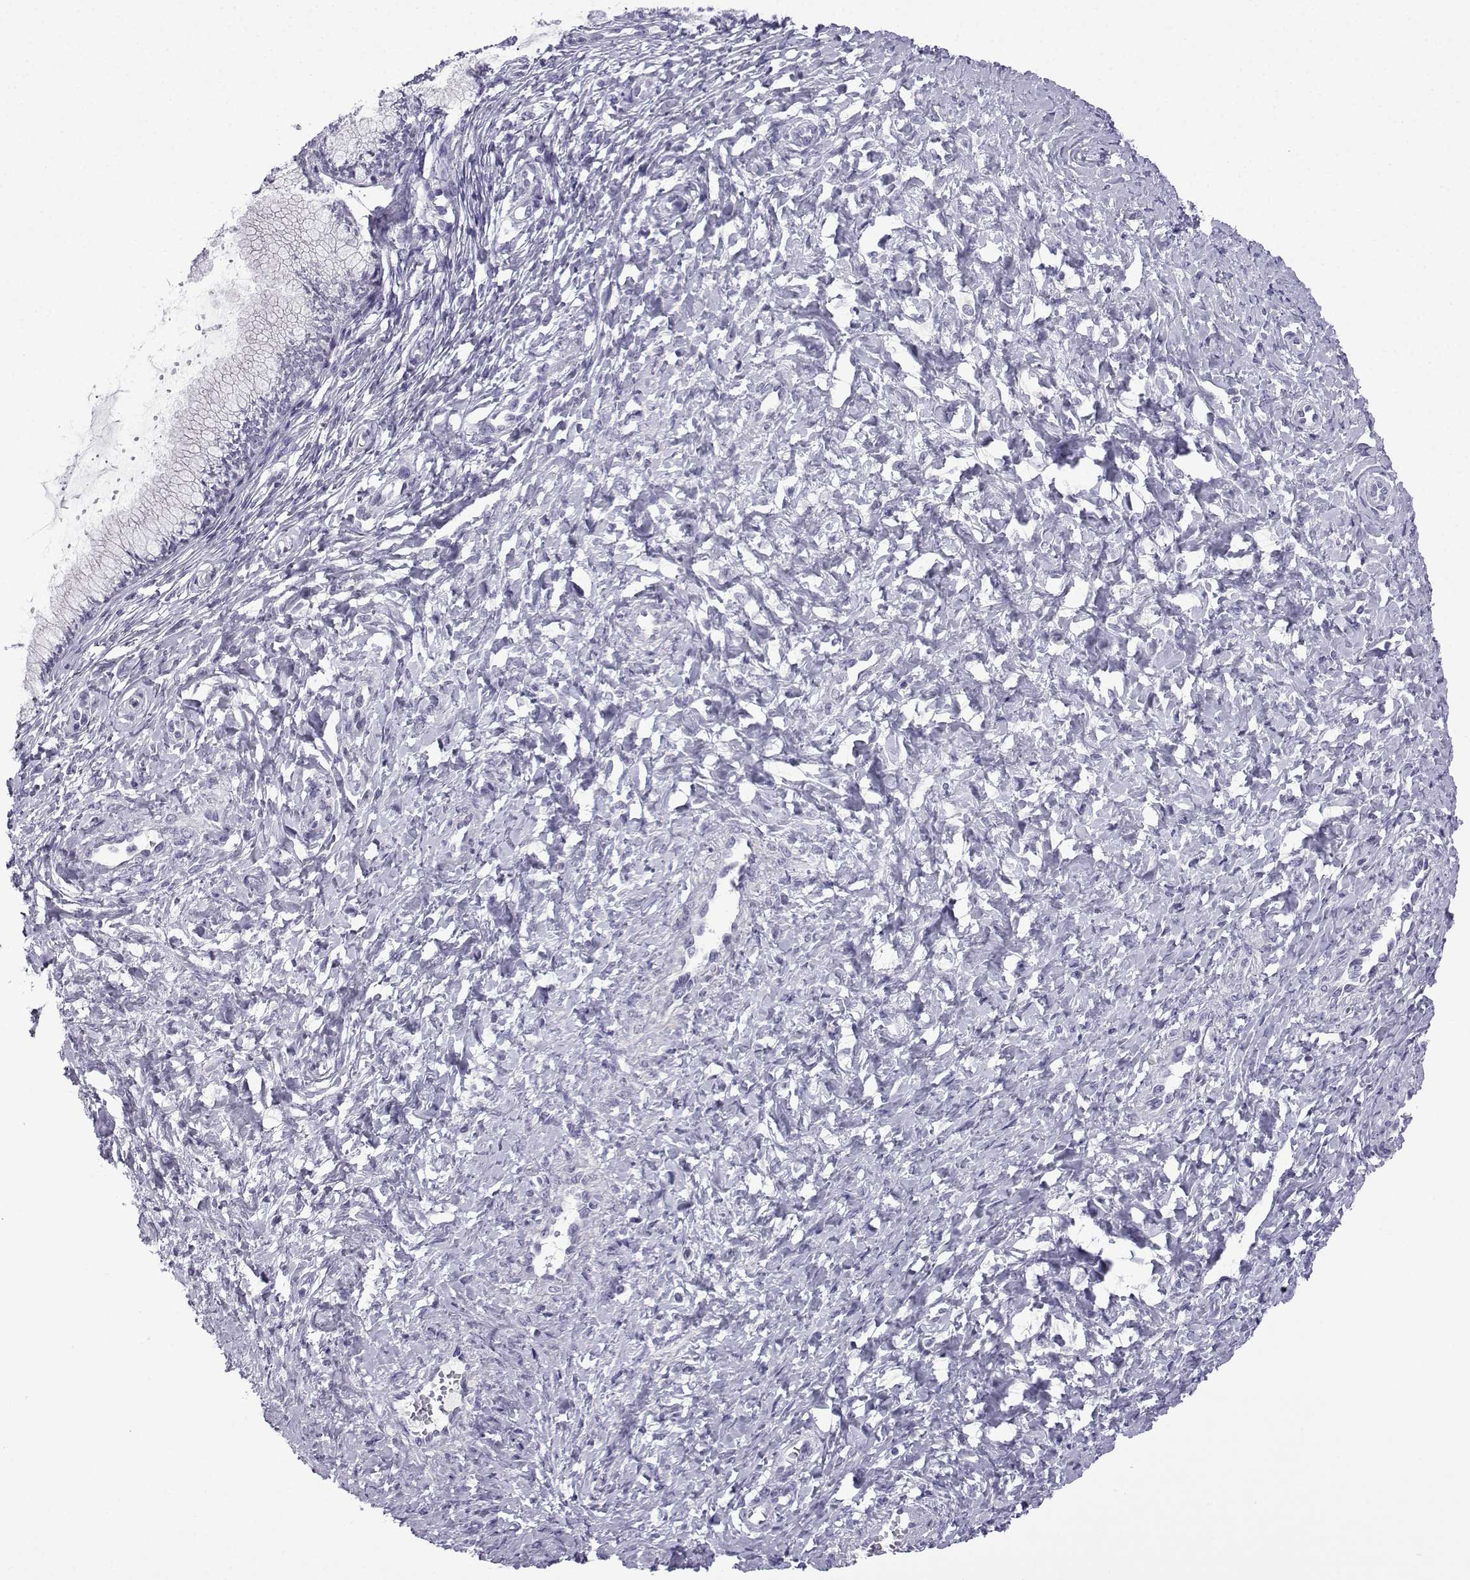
{"staining": {"intensity": "negative", "quantity": "none", "location": "none"}, "tissue": "cervix", "cell_type": "Glandular cells", "image_type": "normal", "snomed": [{"axis": "morphology", "description": "Normal tissue, NOS"}, {"axis": "topography", "description": "Cervix"}], "caption": "The photomicrograph shows no staining of glandular cells in normal cervix.", "gene": "ACRBP", "patient": {"sex": "female", "age": 37}}